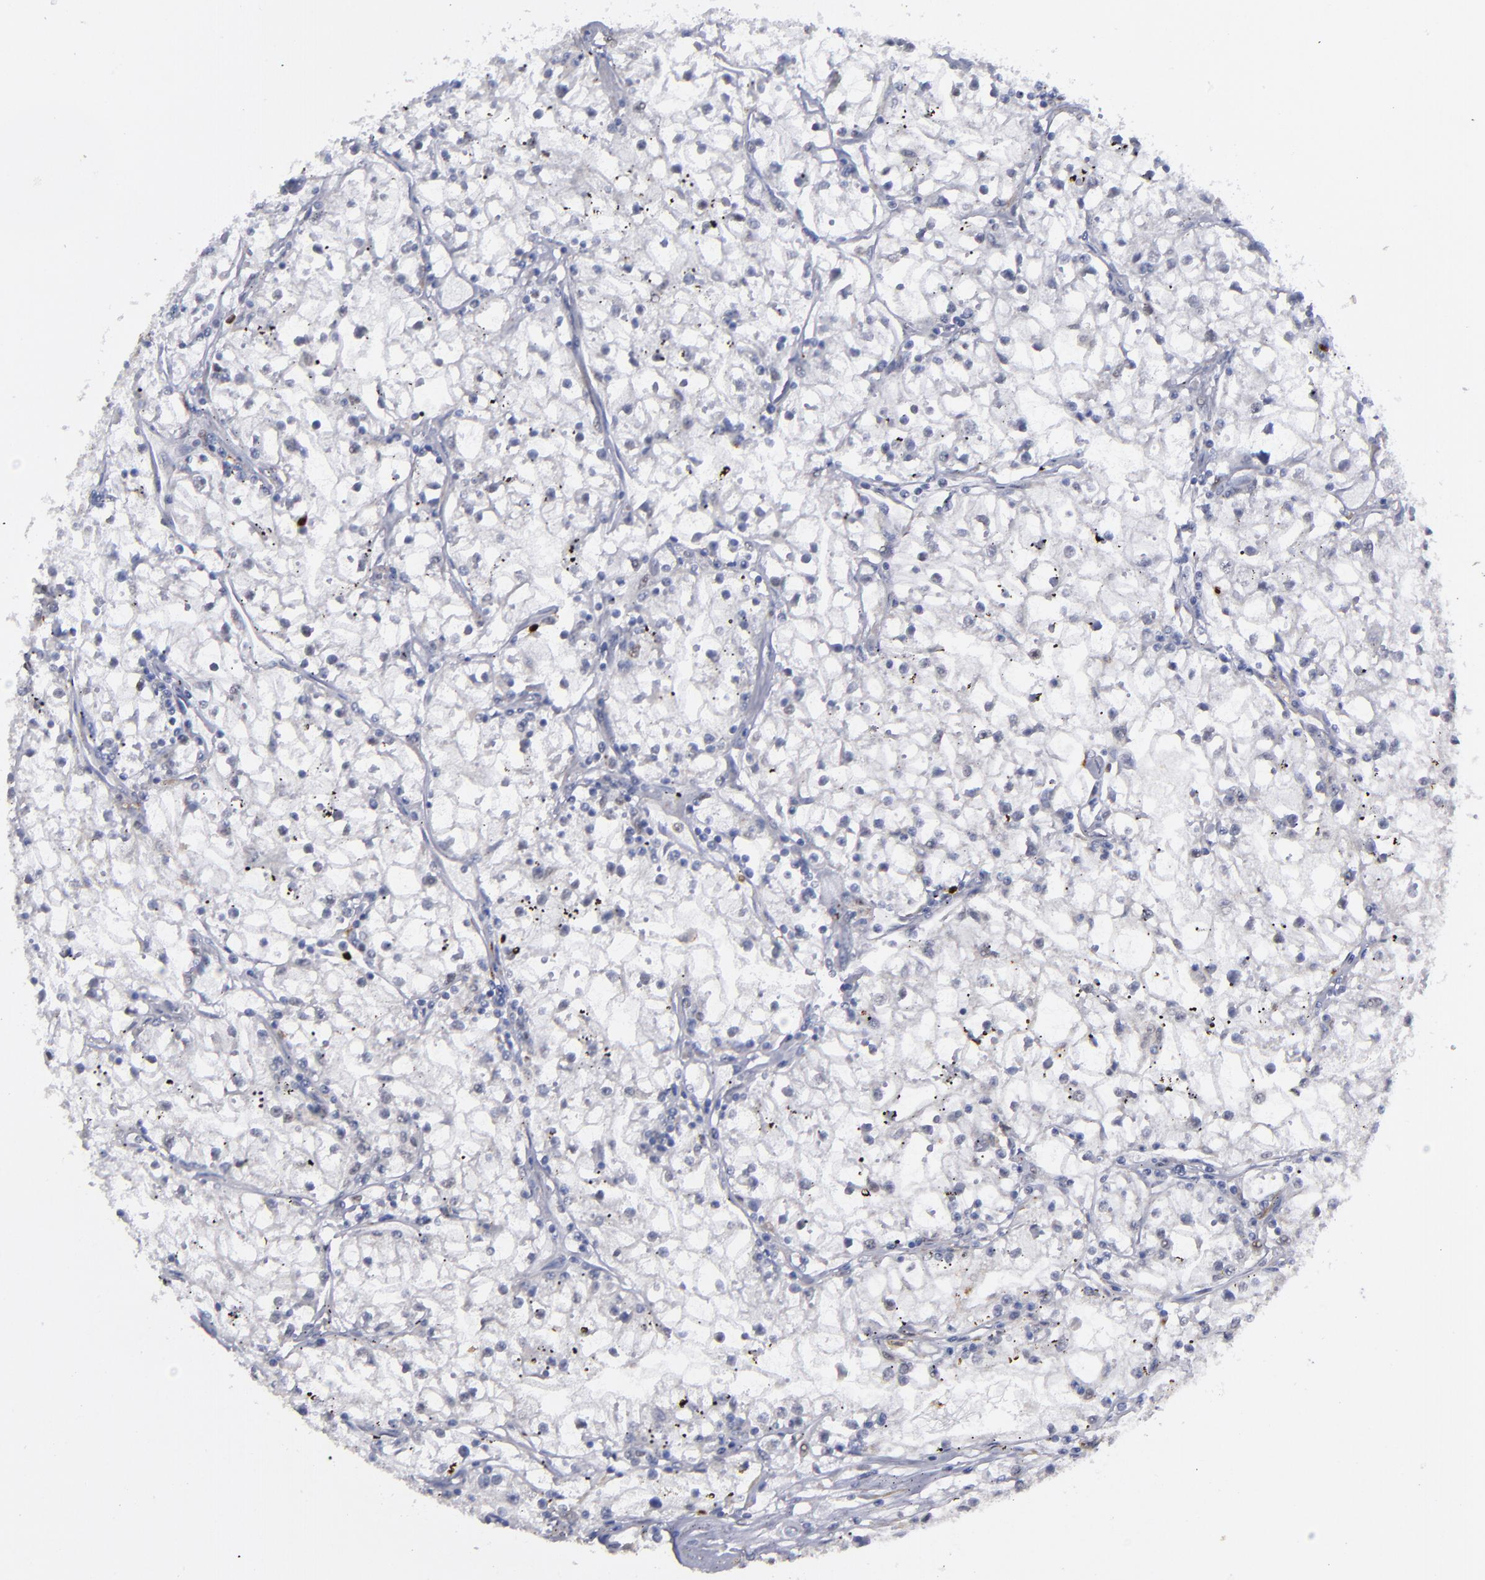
{"staining": {"intensity": "negative", "quantity": "none", "location": "none"}, "tissue": "renal cancer", "cell_type": "Tumor cells", "image_type": "cancer", "snomed": [{"axis": "morphology", "description": "Adenocarcinoma, NOS"}, {"axis": "topography", "description": "Kidney"}], "caption": "Immunohistochemistry (IHC) photomicrograph of neoplastic tissue: human adenocarcinoma (renal) stained with DAB (3,3'-diaminobenzidine) exhibits no significant protein expression in tumor cells.", "gene": "RREB1", "patient": {"sex": "male", "age": 56}}